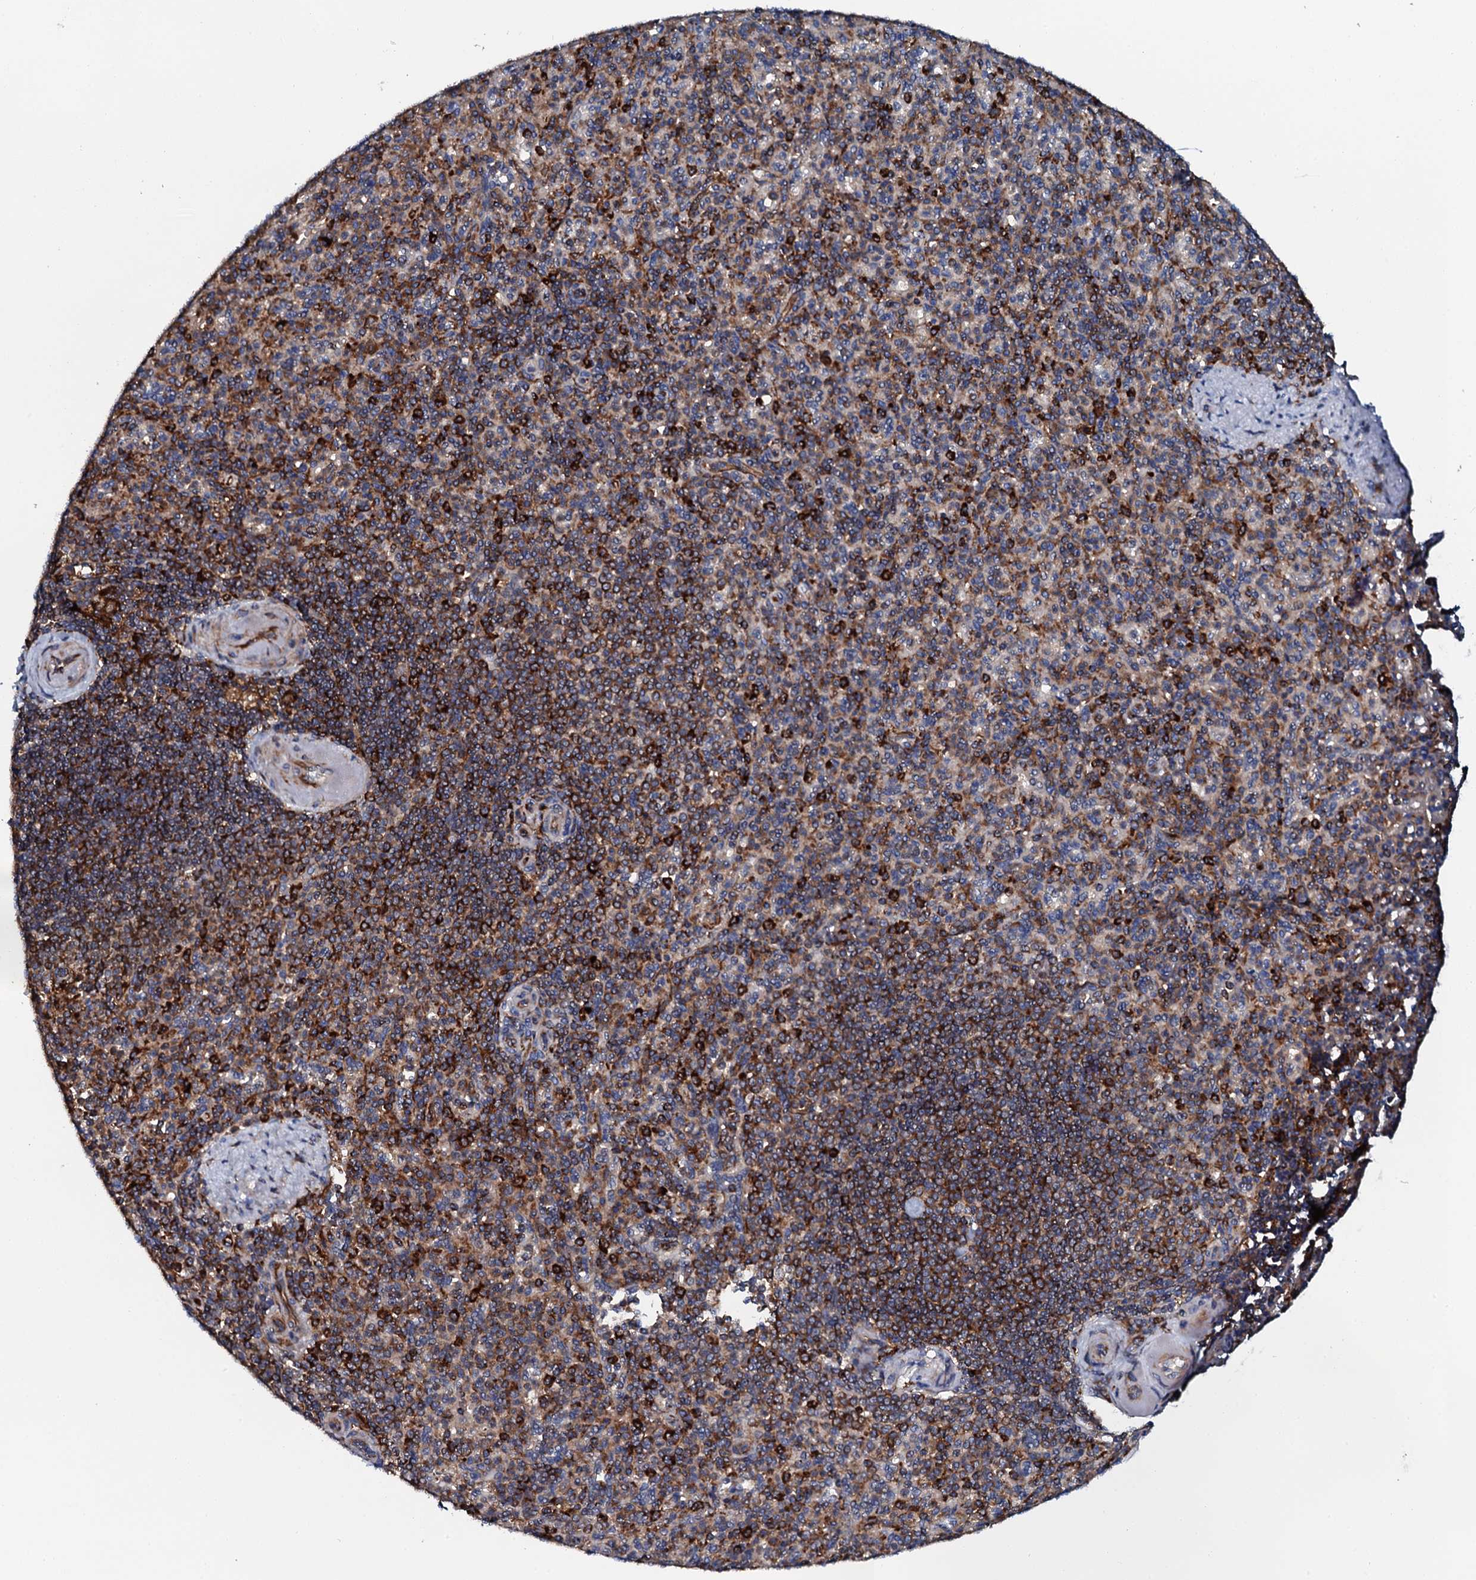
{"staining": {"intensity": "strong", "quantity": "25%-75%", "location": "cytoplasmic/membranous"}, "tissue": "spleen", "cell_type": "Cells in red pulp", "image_type": "normal", "snomed": [{"axis": "morphology", "description": "Normal tissue, NOS"}, {"axis": "topography", "description": "Spleen"}], "caption": "About 25%-75% of cells in red pulp in unremarkable spleen display strong cytoplasmic/membranous protein expression as visualized by brown immunohistochemical staining.", "gene": "VAMP8", "patient": {"sex": "female", "age": 74}}